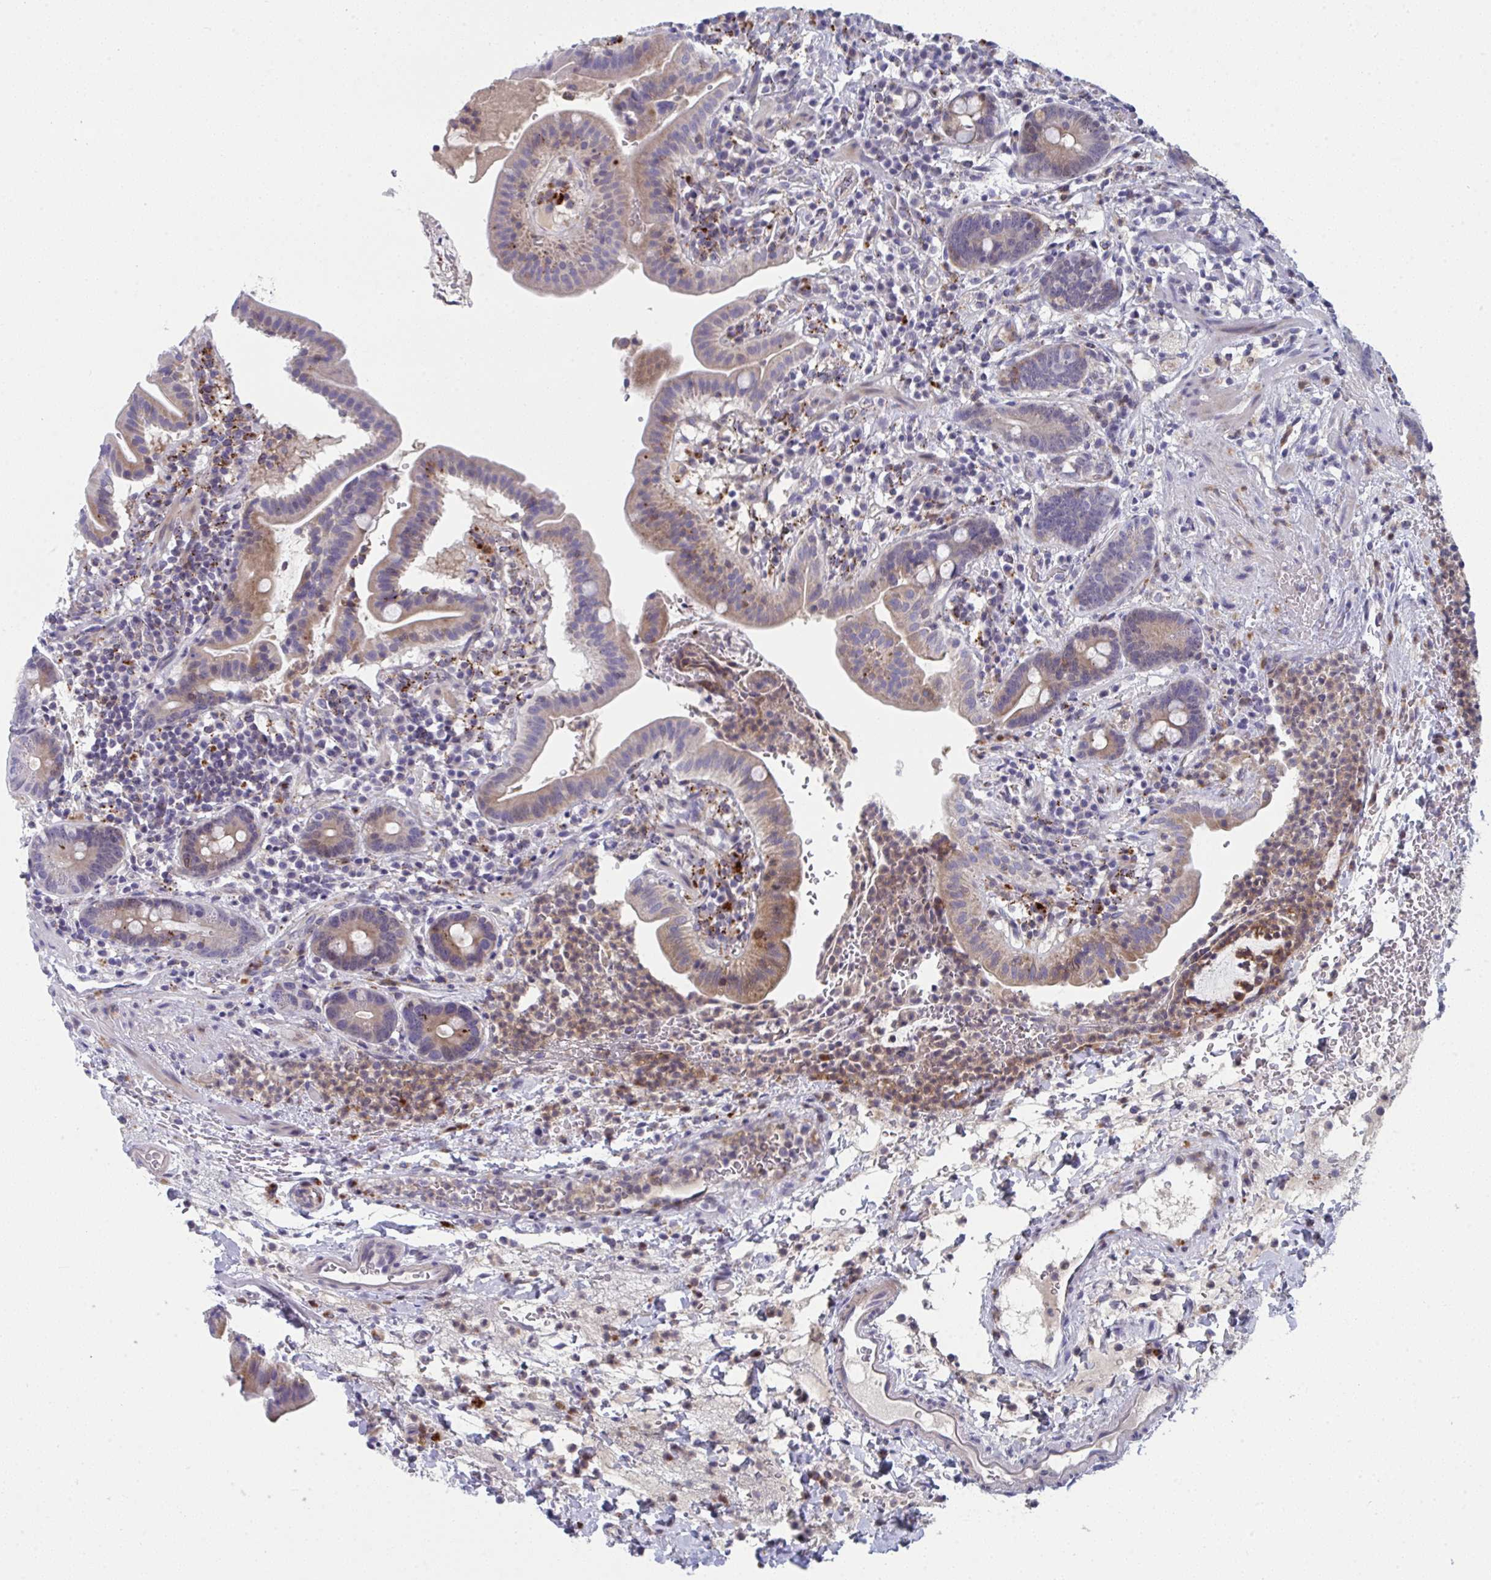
{"staining": {"intensity": "moderate", "quantity": "25%-75%", "location": "cytoplasmic/membranous"}, "tissue": "small intestine", "cell_type": "Glandular cells", "image_type": "normal", "snomed": [{"axis": "morphology", "description": "Normal tissue, NOS"}, {"axis": "topography", "description": "Small intestine"}], "caption": "Immunohistochemical staining of unremarkable small intestine displays moderate cytoplasmic/membranous protein expression in approximately 25%-75% of glandular cells.", "gene": "AOC2", "patient": {"sex": "male", "age": 26}}